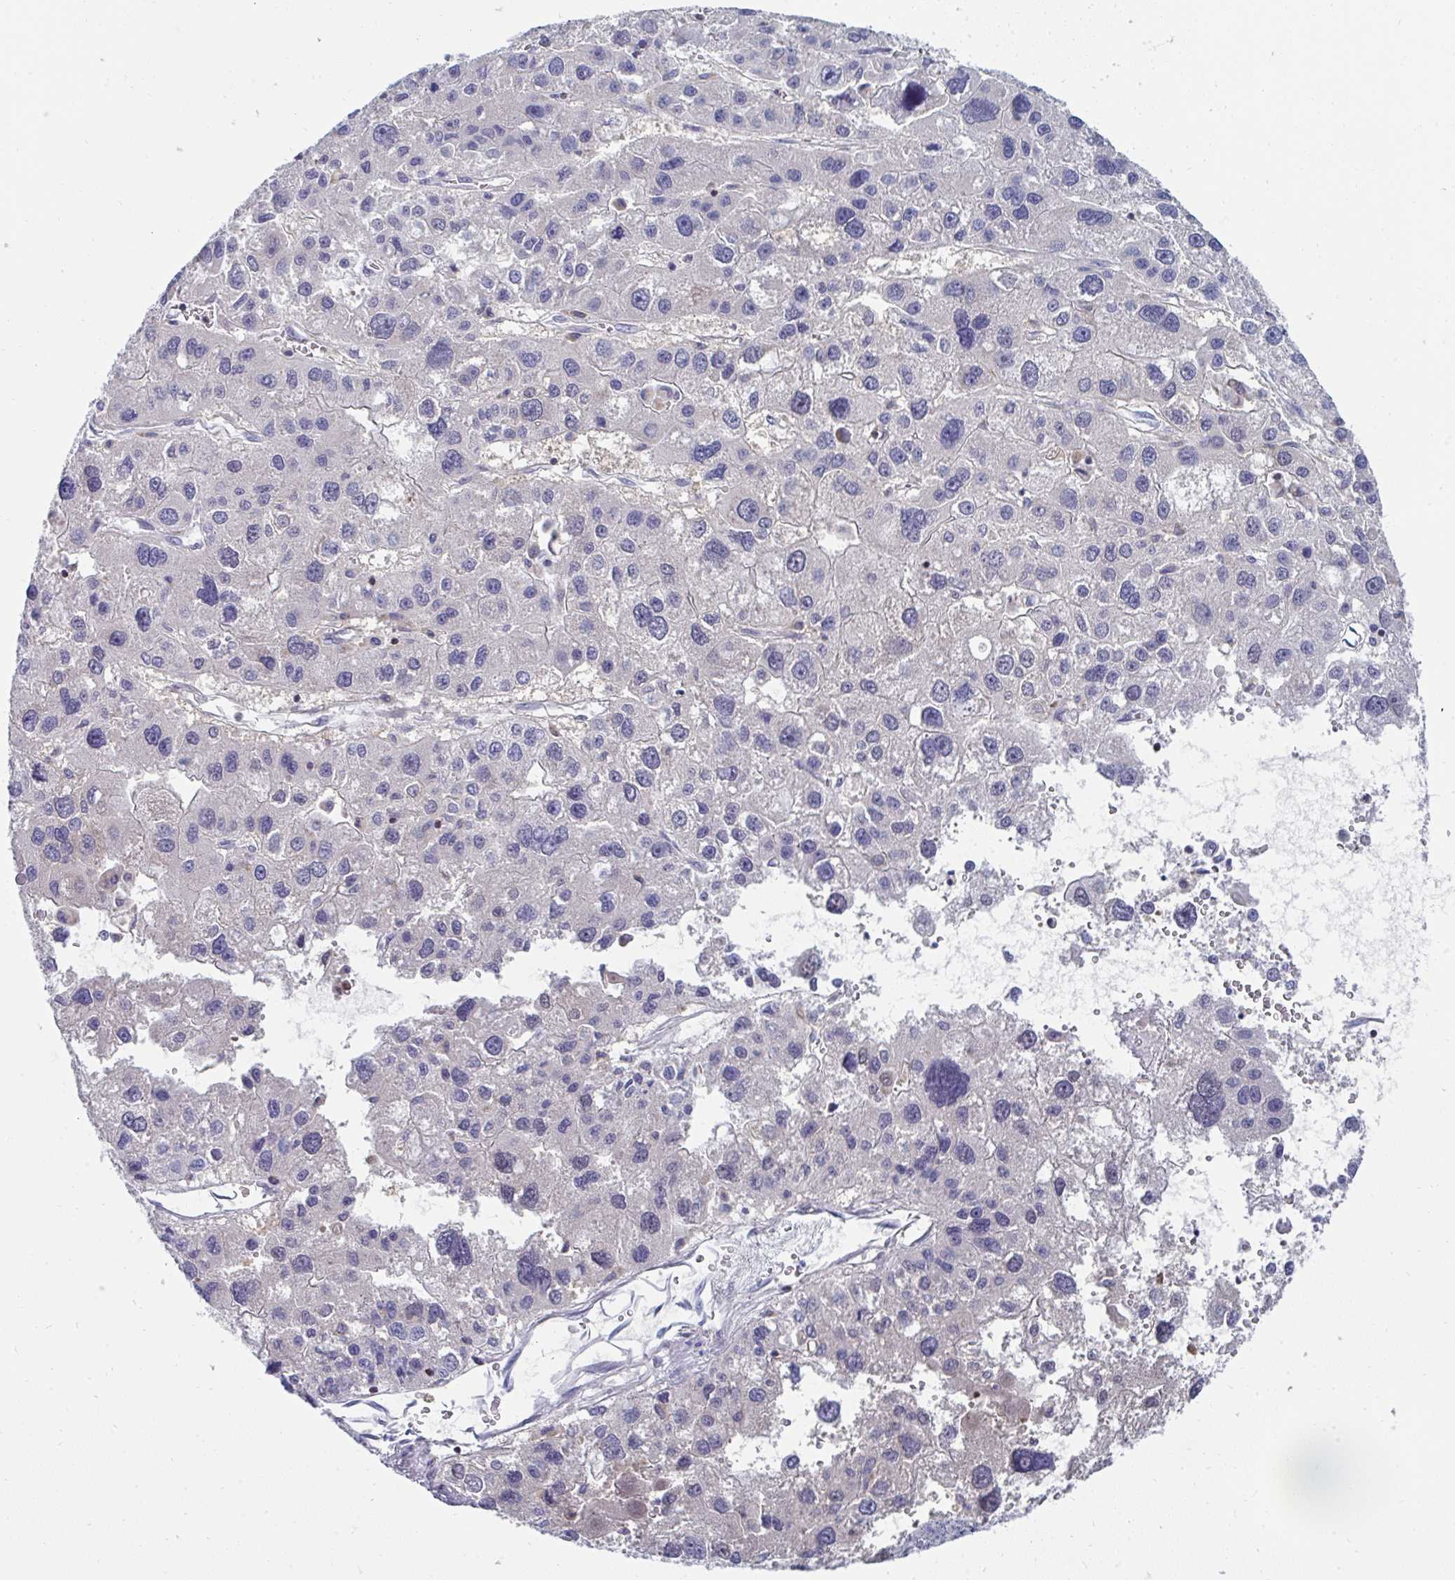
{"staining": {"intensity": "negative", "quantity": "none", "location": "none"}, "tissue": "liver cancer", "cell_type": "Tumor cells", "image_type": "cancer", "snomed": [{"axis": "morphology", "description": "Carcinoma, Hepatocellular, NOS"}, {"axis": "topography", "description": "Liver"}], "caption": "IHC of liver cancer exhibits no staining in tumor cells.", "gene": "MGAM2", "patient": {"sex": "male", "age": 73}}